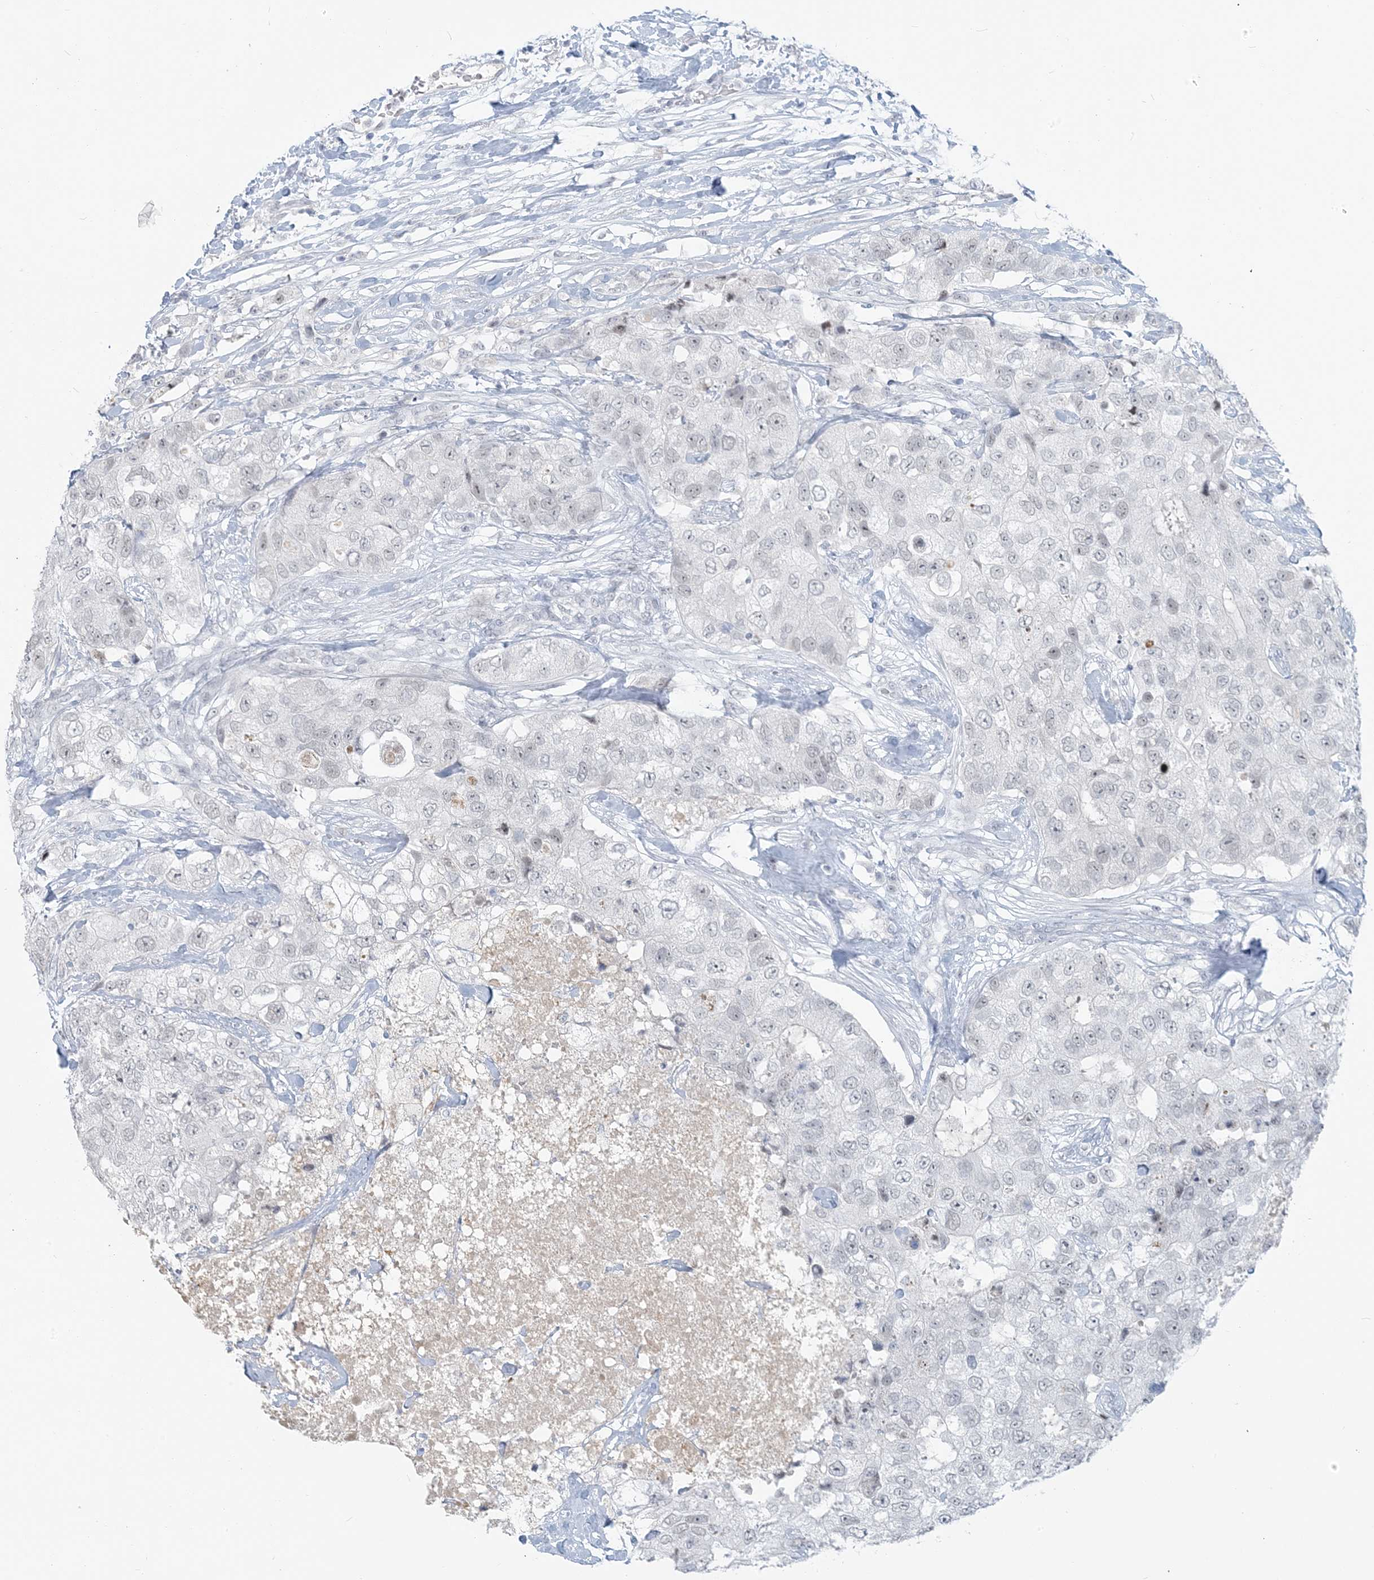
{"staining": {"intensity": "negative", "quantity": "none", "location": "none"}, "tissue": "breast cancer", "cell_type": "Tumor cells", "image_type": "cancer", "snomed": [{"axis": "morphology", "description": "Duct carcinoma"}, {"axis": "topography", "description": "Breast"}], "caption": "The image displays no significant positivity in tumor cells of breast cancer.", "gene": "SCML1", "patient": {"sex": "female", "age": 62}}